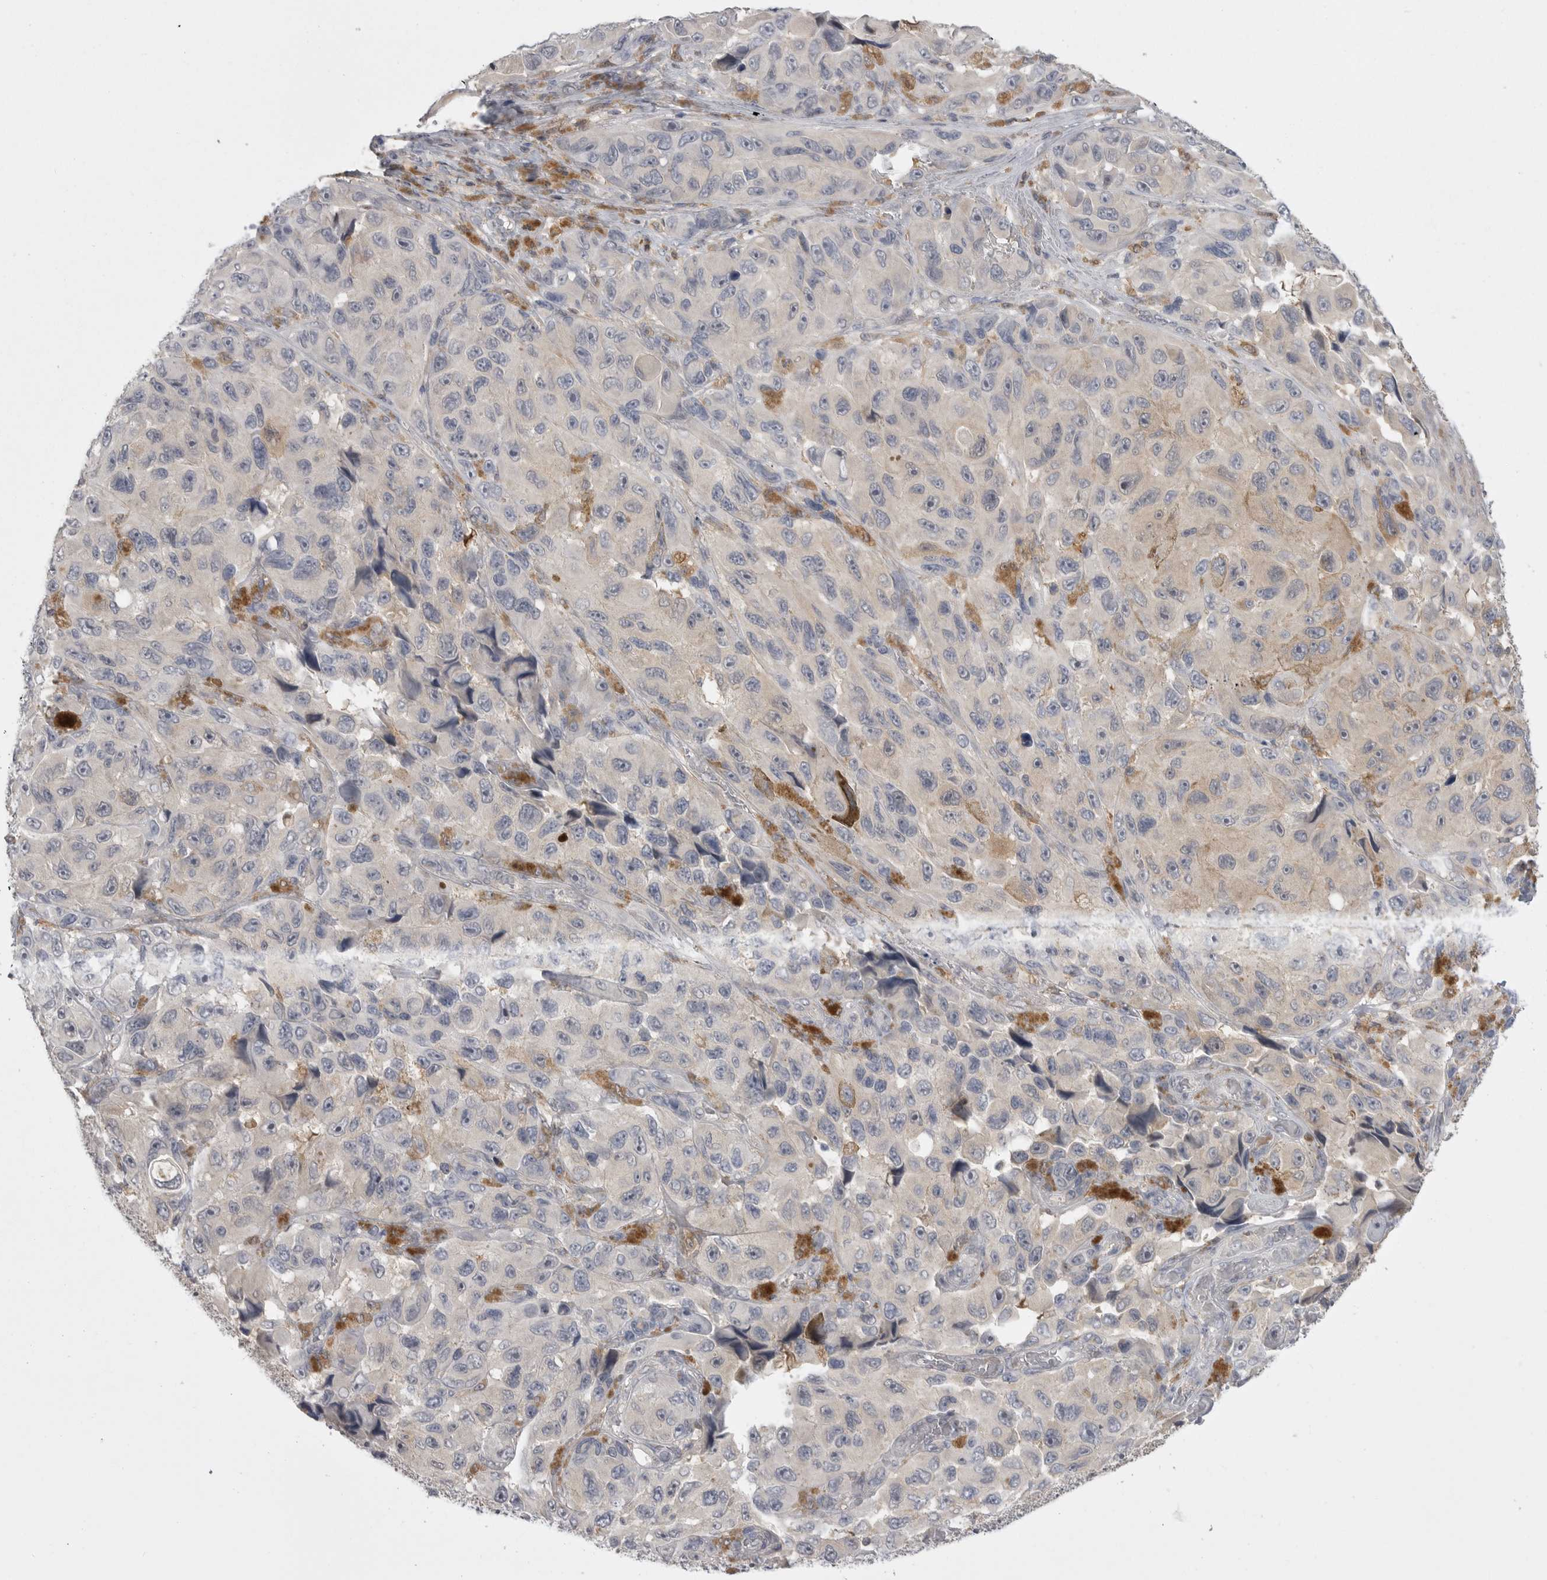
{"staining": {"intensity": "negative", "quantity": "none", "location": "none"}, "tissue": "melanoma", "cell_type": "Tumor cells", "image_type": "cancer", "snomed": [{"axis": "morphology", "description": "Malignant melanoma, NOS"}, {"axis": "topography", "description": "Skin"}], "caption": "Tumor cells are negative for protein expression in human melanoma.", "gene": "KYAT3", "patient": {"sex": "female", "age": 73}}